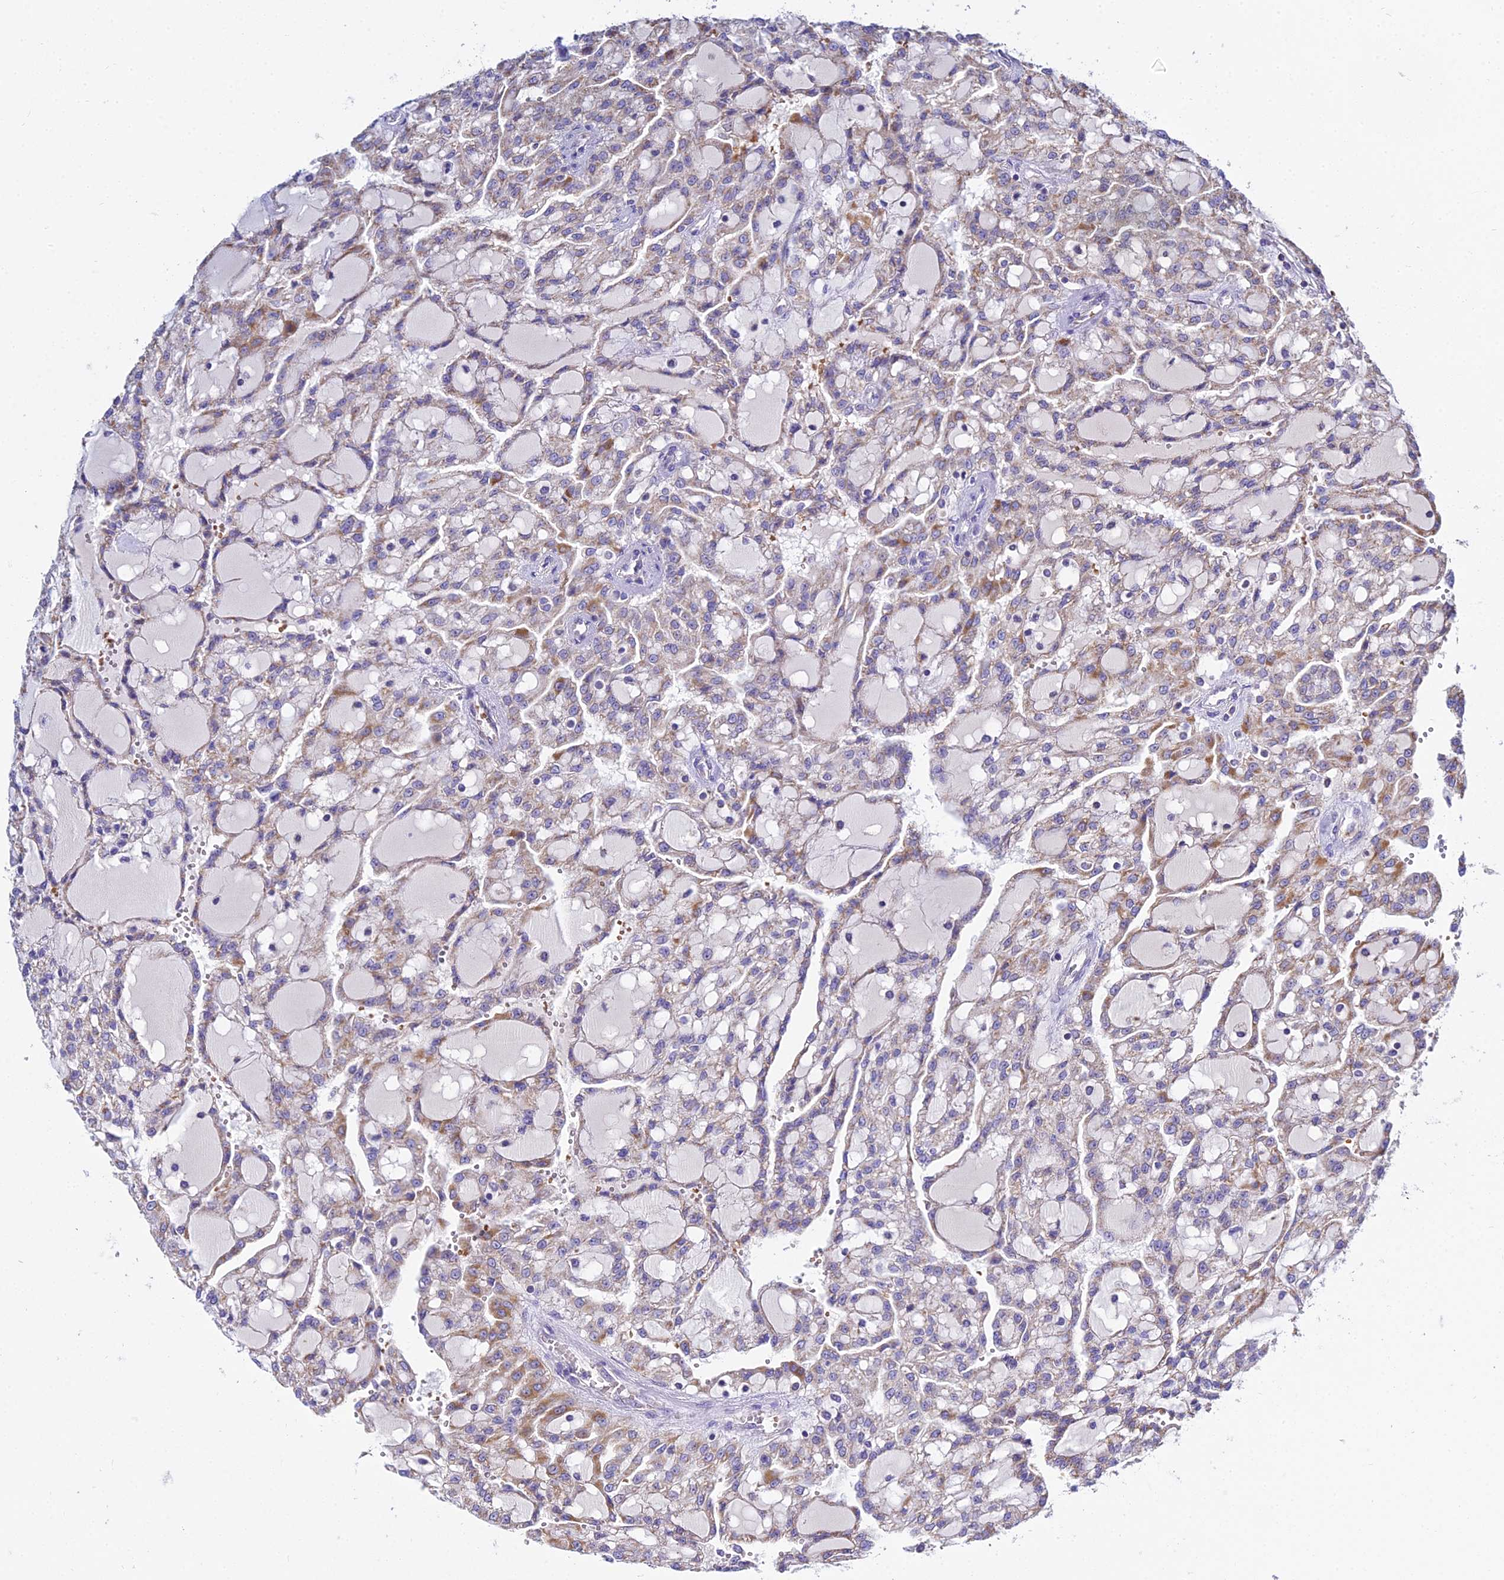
{"staining": {"intensity": "moderate", "quantity": "25%-75%", "location": "cytoplasmic/membranous"}, "tissue": "renal cancer", "cell_type": "Tumor cells", "image_type": "cancer", "snomed": [{"axis": "morphology", "description": "Adenocarcinoma, NOS"}, {"axis": "topography", "description": "Kidney"}], "caption": "IHC (DAB) staining of renal cancer shows moderate cytoplasmic/membranous protein expression in about 25%-75% of tumor cells. The staining was performed using DAB to visualize the protein expression in brown, while the nuclei were stained in blue with hematoxylin (Magnification: 20x).", "gene": "TYW5", "patient": {"sex": "male", "age": 63}}